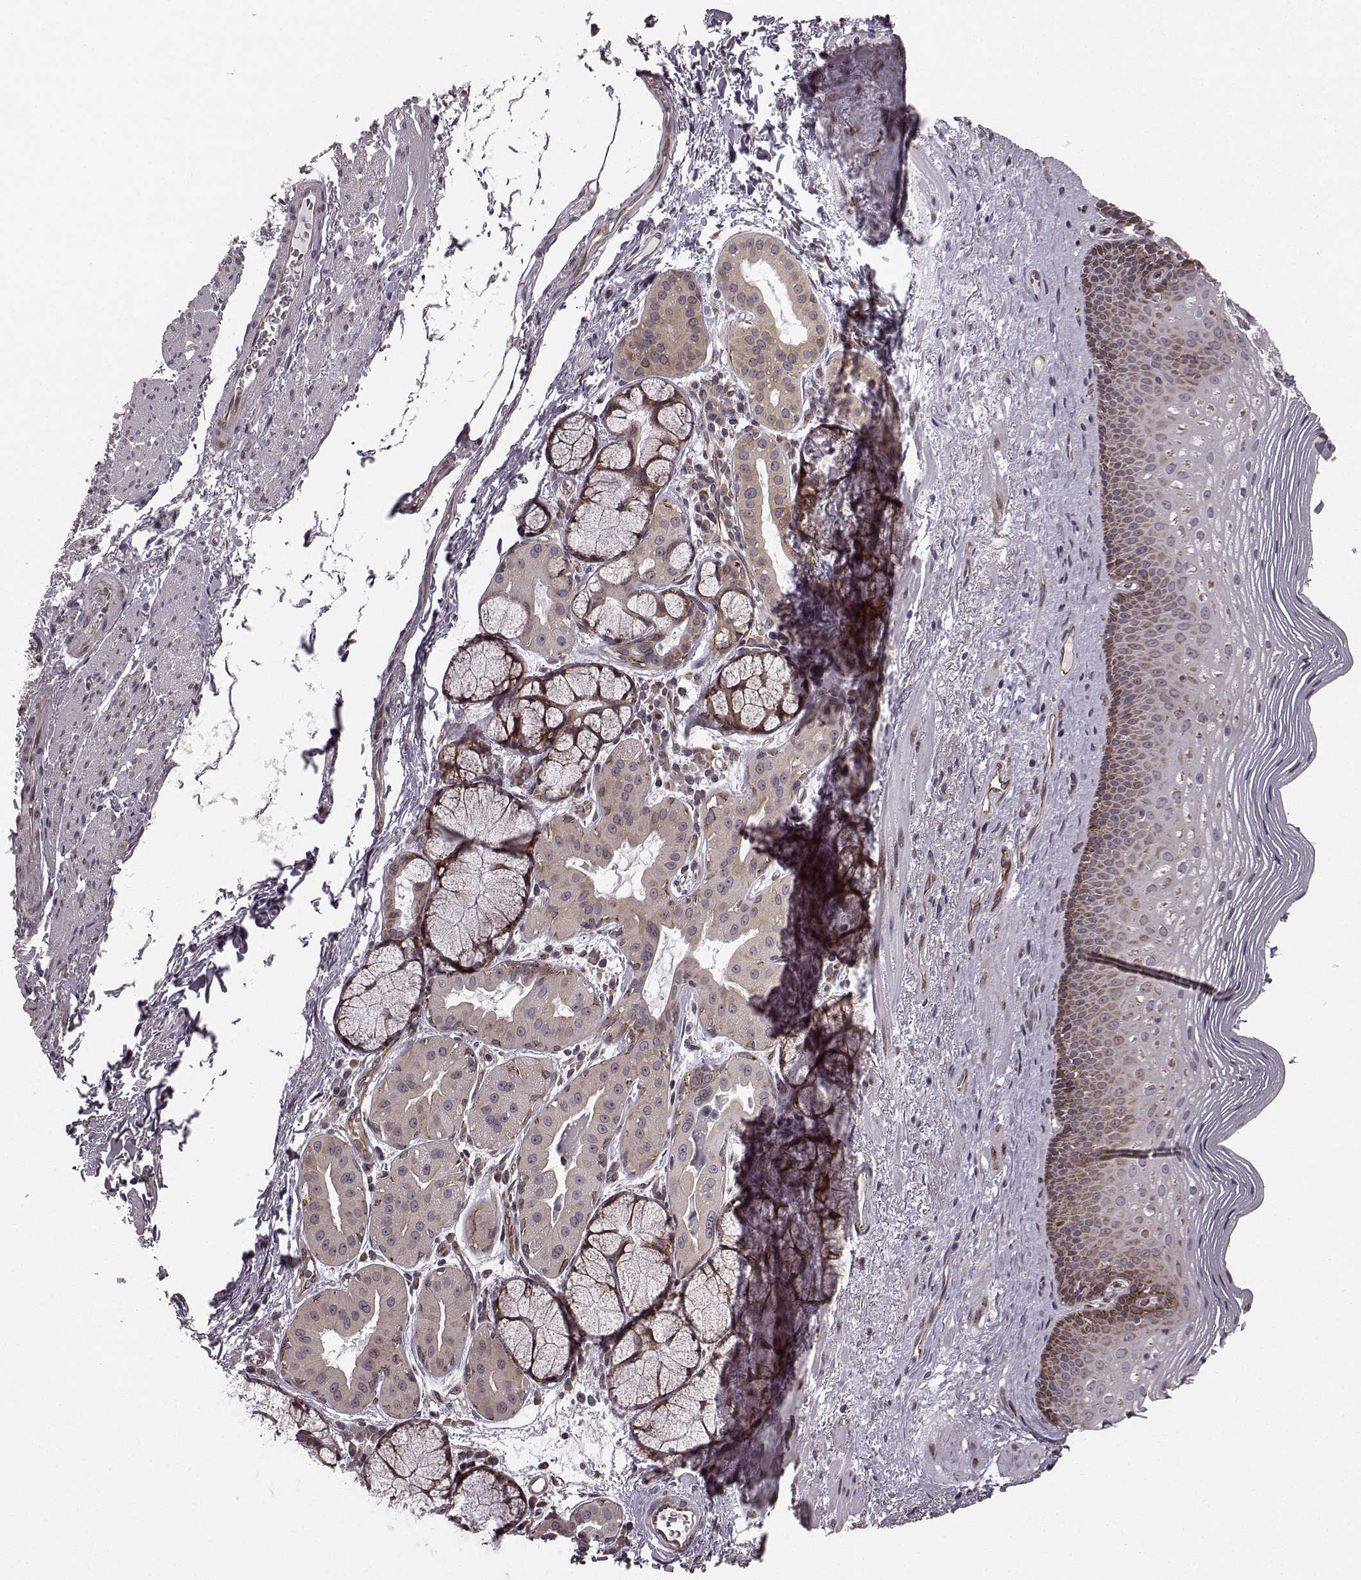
{"staining": {"intensity": "strong", "quantity": "<25%", "location": "cytoplasmic/membranous"}, "tissue": "esophagus", "cell_type": "Squamous epithelial cells", "image_type": "normal", "snomed": [{"axis": "morphology", "description": "Normal tissue, NOS"}, {"axis": "topography", "description": "Esophagus"}], "caption": "Immunohistochemistry (IHC) micrograph of normal esophagus: human esophagus stained using IHC exhibits medium levels of strong protein expression localized specifically in the cytoplasmic/membranous of squamous epithelial cells, appearing as a cytoplasmic/membranous brown color.", "gene": "TMEM14A", "patient": {"sex": "male", "age": 76}}